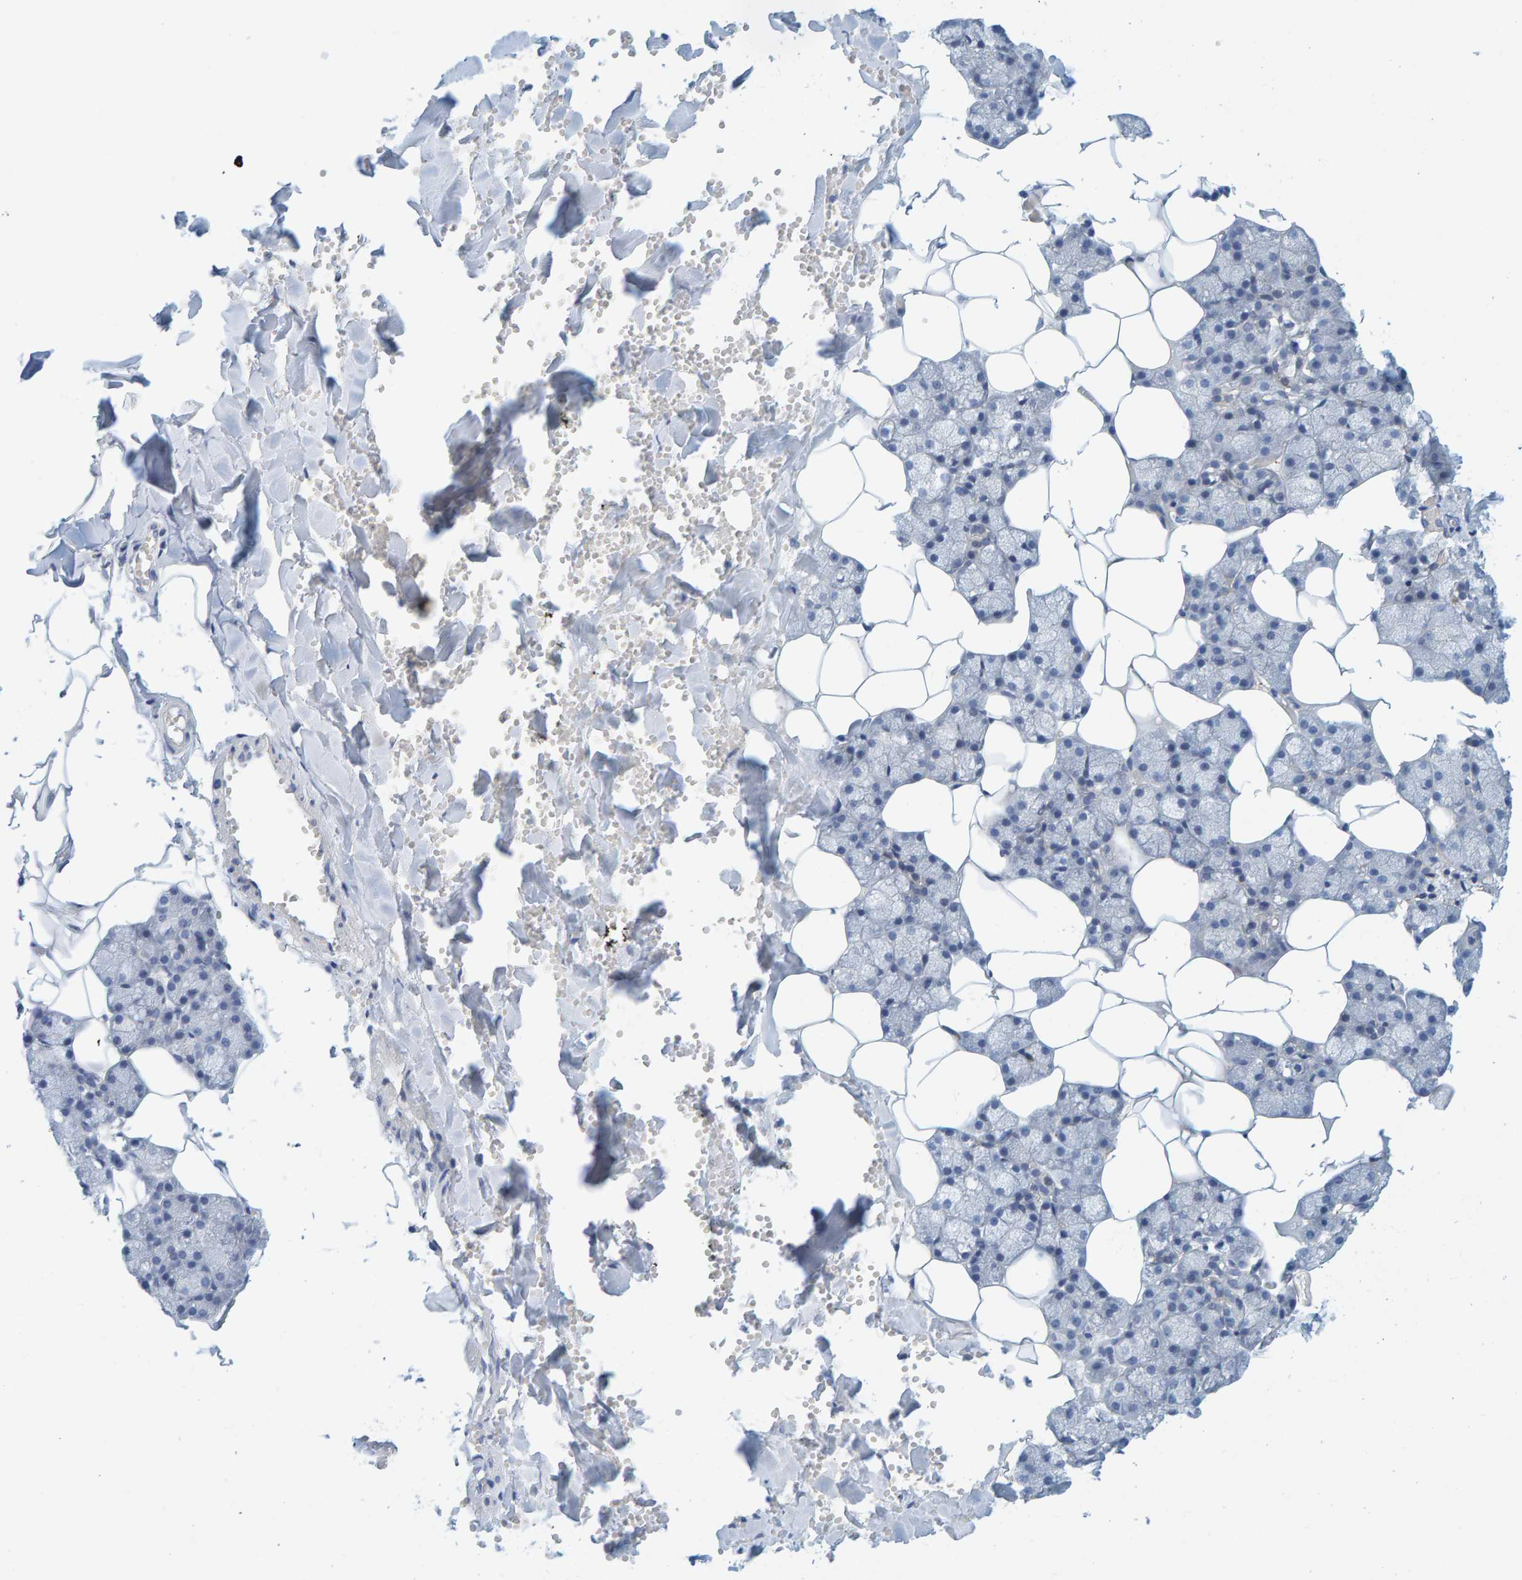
{"staining": {"intensity": "weak", "quantity": "25%-75%", "location": "cytoplasmic/membranous"}, "tissue": "salivary gland", "cell_type": "Glandular cells", "image_type": "normal", "snomed": [{"axis": "morphology", "description": "Normal tissue, NOS"}, {"axis": "topography", "description": "Salivary gland"}], "caption": "Unremarkable salivary gland exhibits weak cytoplasmic/membranous positivity in approximately 25%-75% of glandular cells, visualized by immunohistochemistry.", "gene": "KLHL11", "patient": {"sex": "male", "age": 62}}